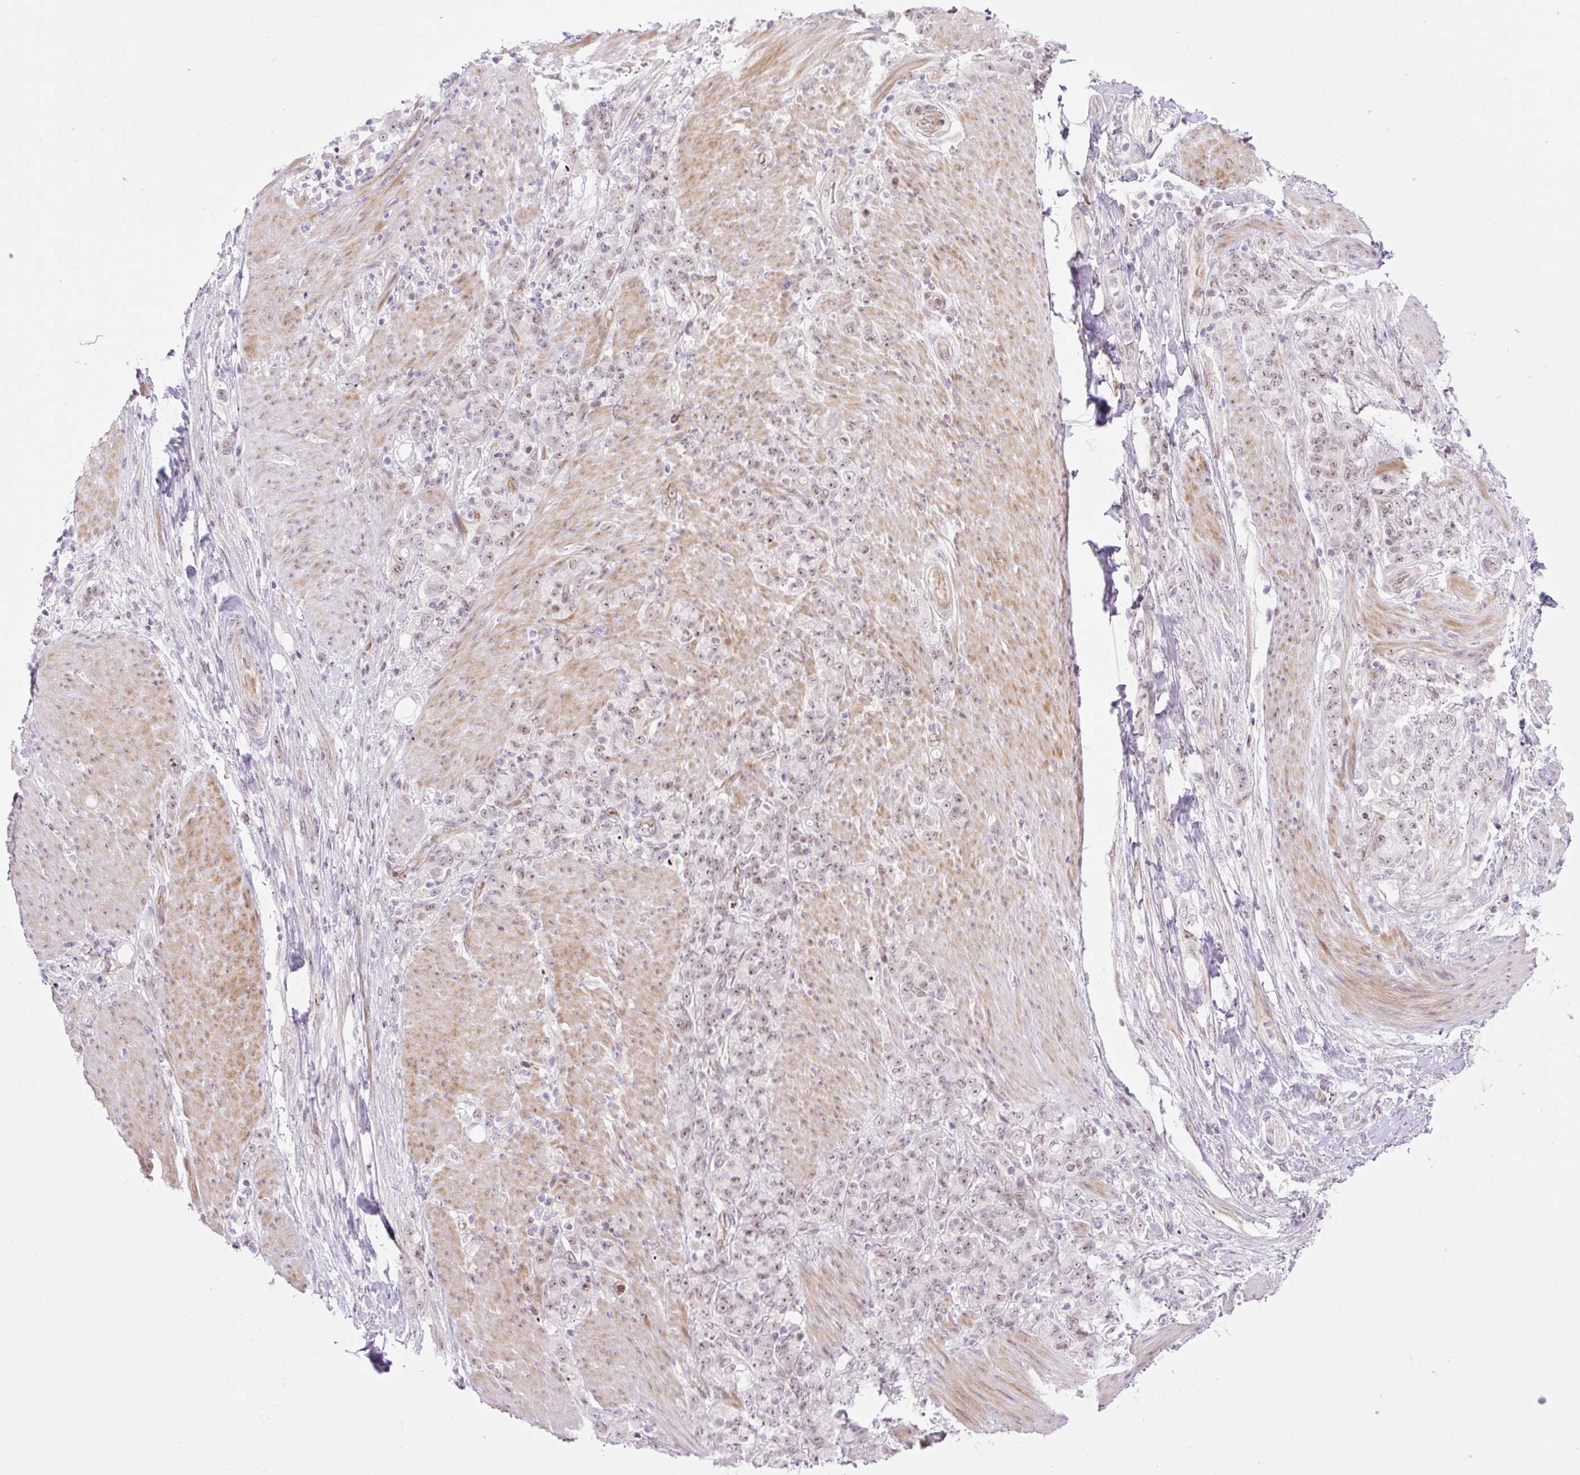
{"staining": {"intensity": "weak", "quantity": "25%-75%", "location": "nuclear"}, "tissue": "stomach cancer", "cell_type": "Tumor cells", "image_type": "cancer", "snomed": [{"axis": "morphology", "description": "Adenocarcinoma, NOS"}, {"axis": "topography", "description": "Stomach"}], "caption": "The immunohistochemical stain highlights weak nuclear expression in tumor cells of stomach cancer (adenocarcinoma) tissue.", "gene": "ZNF417", "patient": {"sex": "female", "age": 79}}